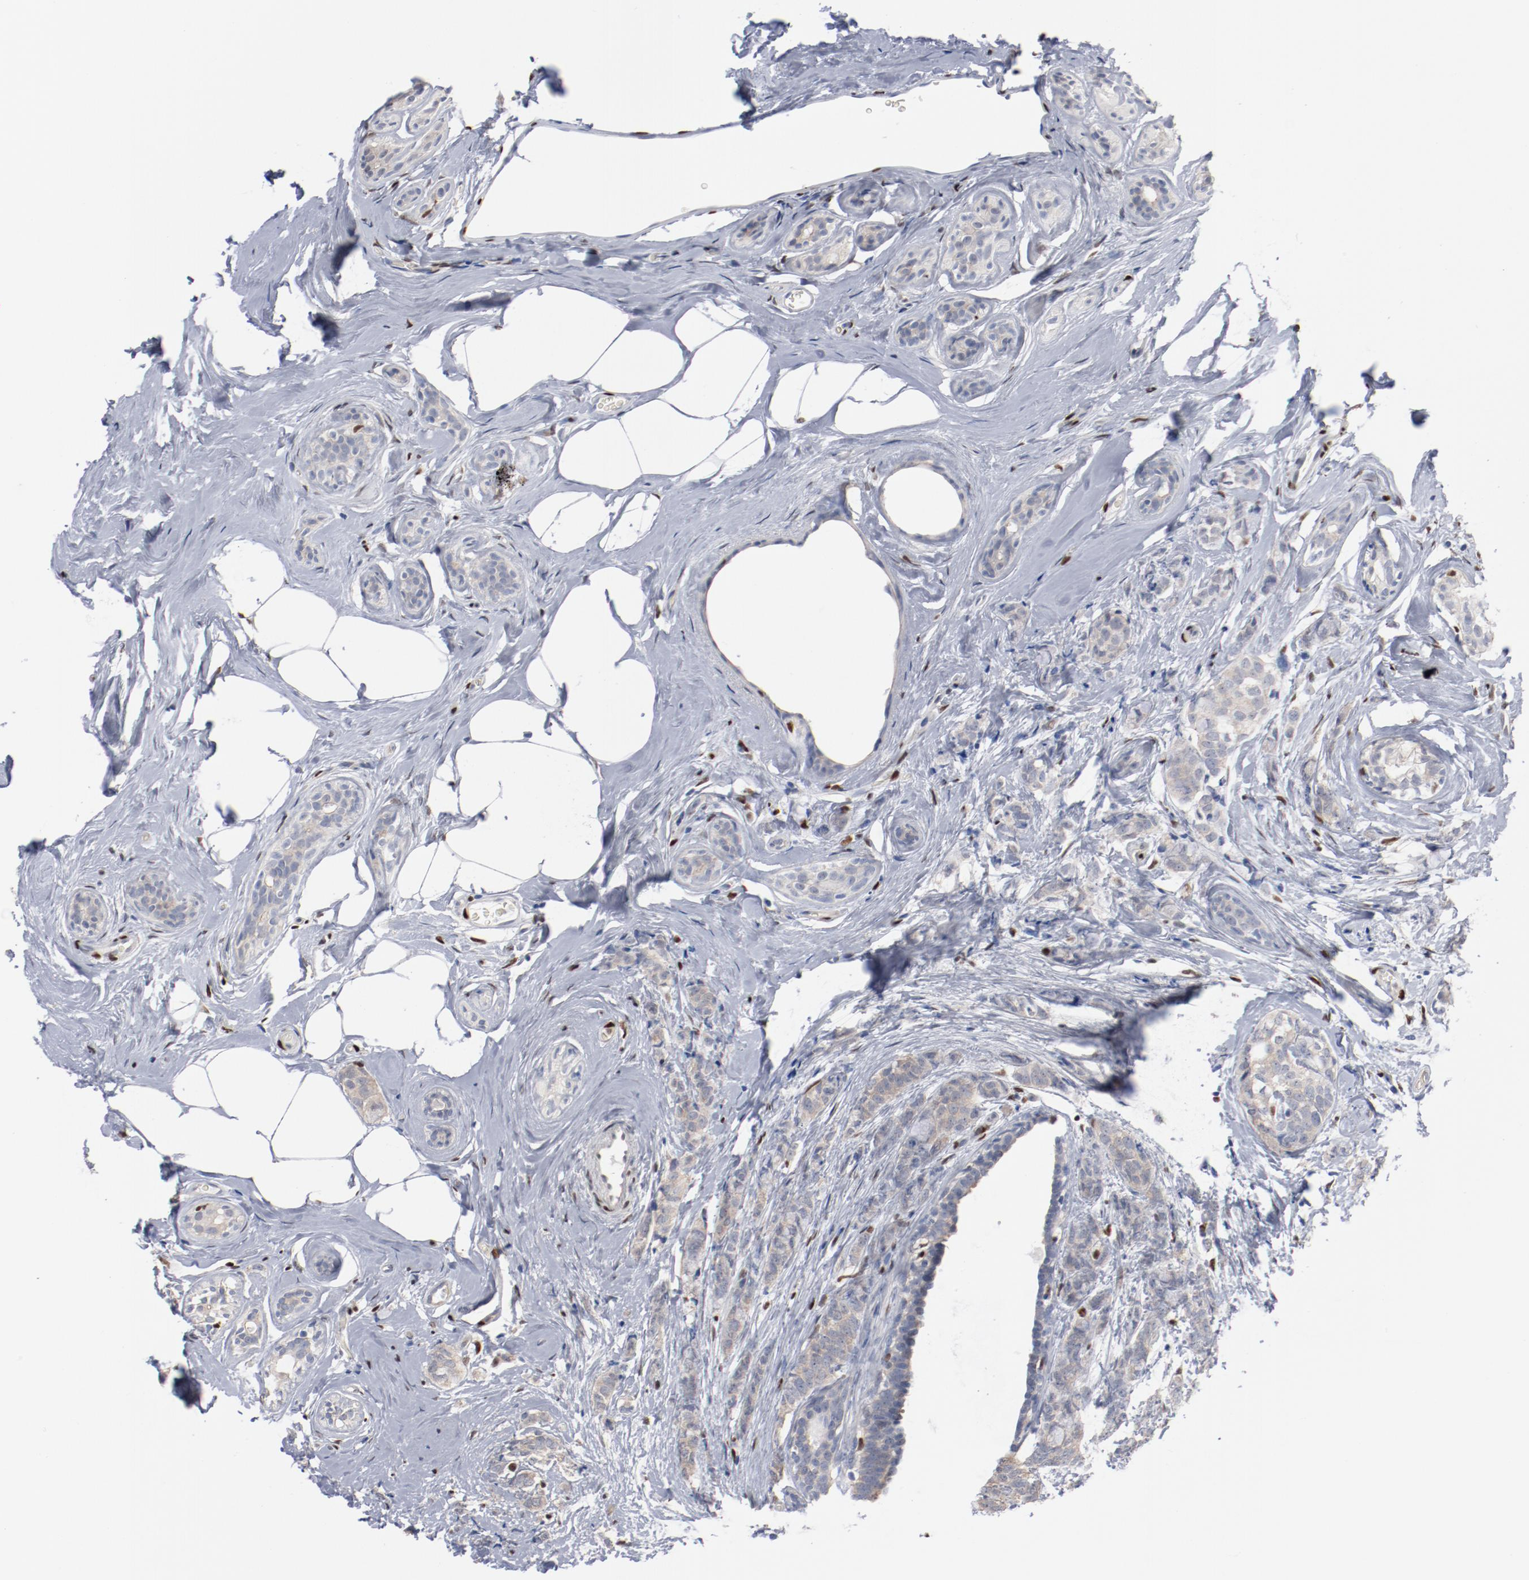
{"staining": {"intensity": "negative", "quantity": "none", "location": "none"}, "tissue": "breast cancer", "cell_type": "Tumor cells", "image_type": "cancer", "snomed": [{"axis": "morphology", "description": "Lobular carcinoma"}, {"axis": "topography", "description": "Breast"}], "caption": "The IHC photomicrograph has no significant staining in tumor cells of breast cancer tissue.", "gene": "ZEB2", "patient": {"sex": "female", "age": 60}}